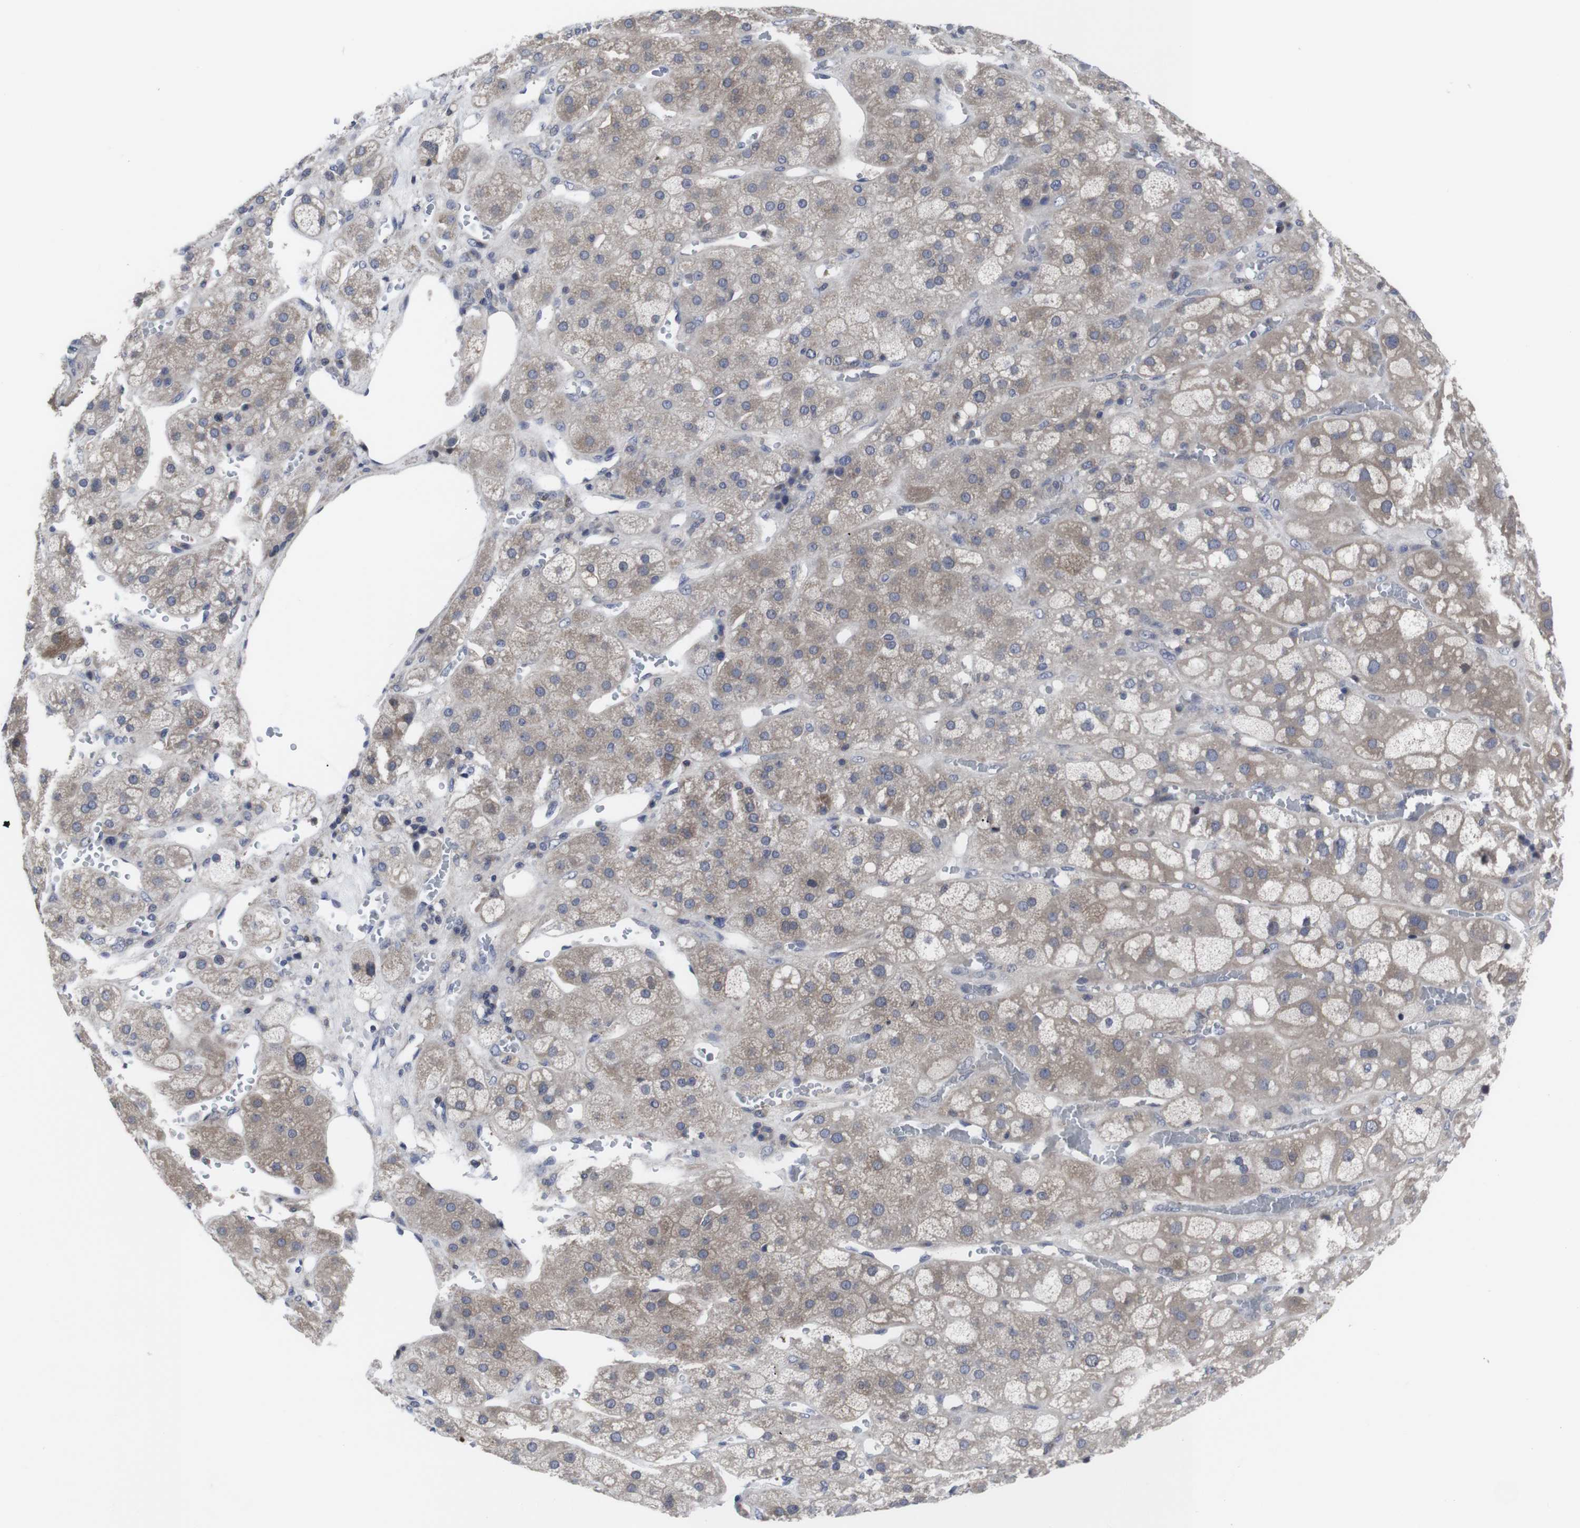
{"staining": {"intensity": "moderate", "quantity": "25%-75%", "location": "cytoplasmic/membranous"}, "tissue": "adrenal gland", "cell_type": "Glandular cells", "image_type": "normal", "snomed": [{"axis": "morphology", "description": "Normal tissue, NOS"}, {"axis": "topography", "description": "Adrenal gland"}], "caption": "High-magnification brightfield microscopy of normal adrenal gland stained with DAB (3,3'-diaminobenzidine) (brown) and counterstained with hematoxylin (blue). glandular cells exhibit moderate cytoplasmic/membranous expression is present in about25%-75% of cells. (DAB IHC with brightfield microscopy, high magnification).", "gene": "HPRT1", "patient": {"sex": "female", "age": 47}}